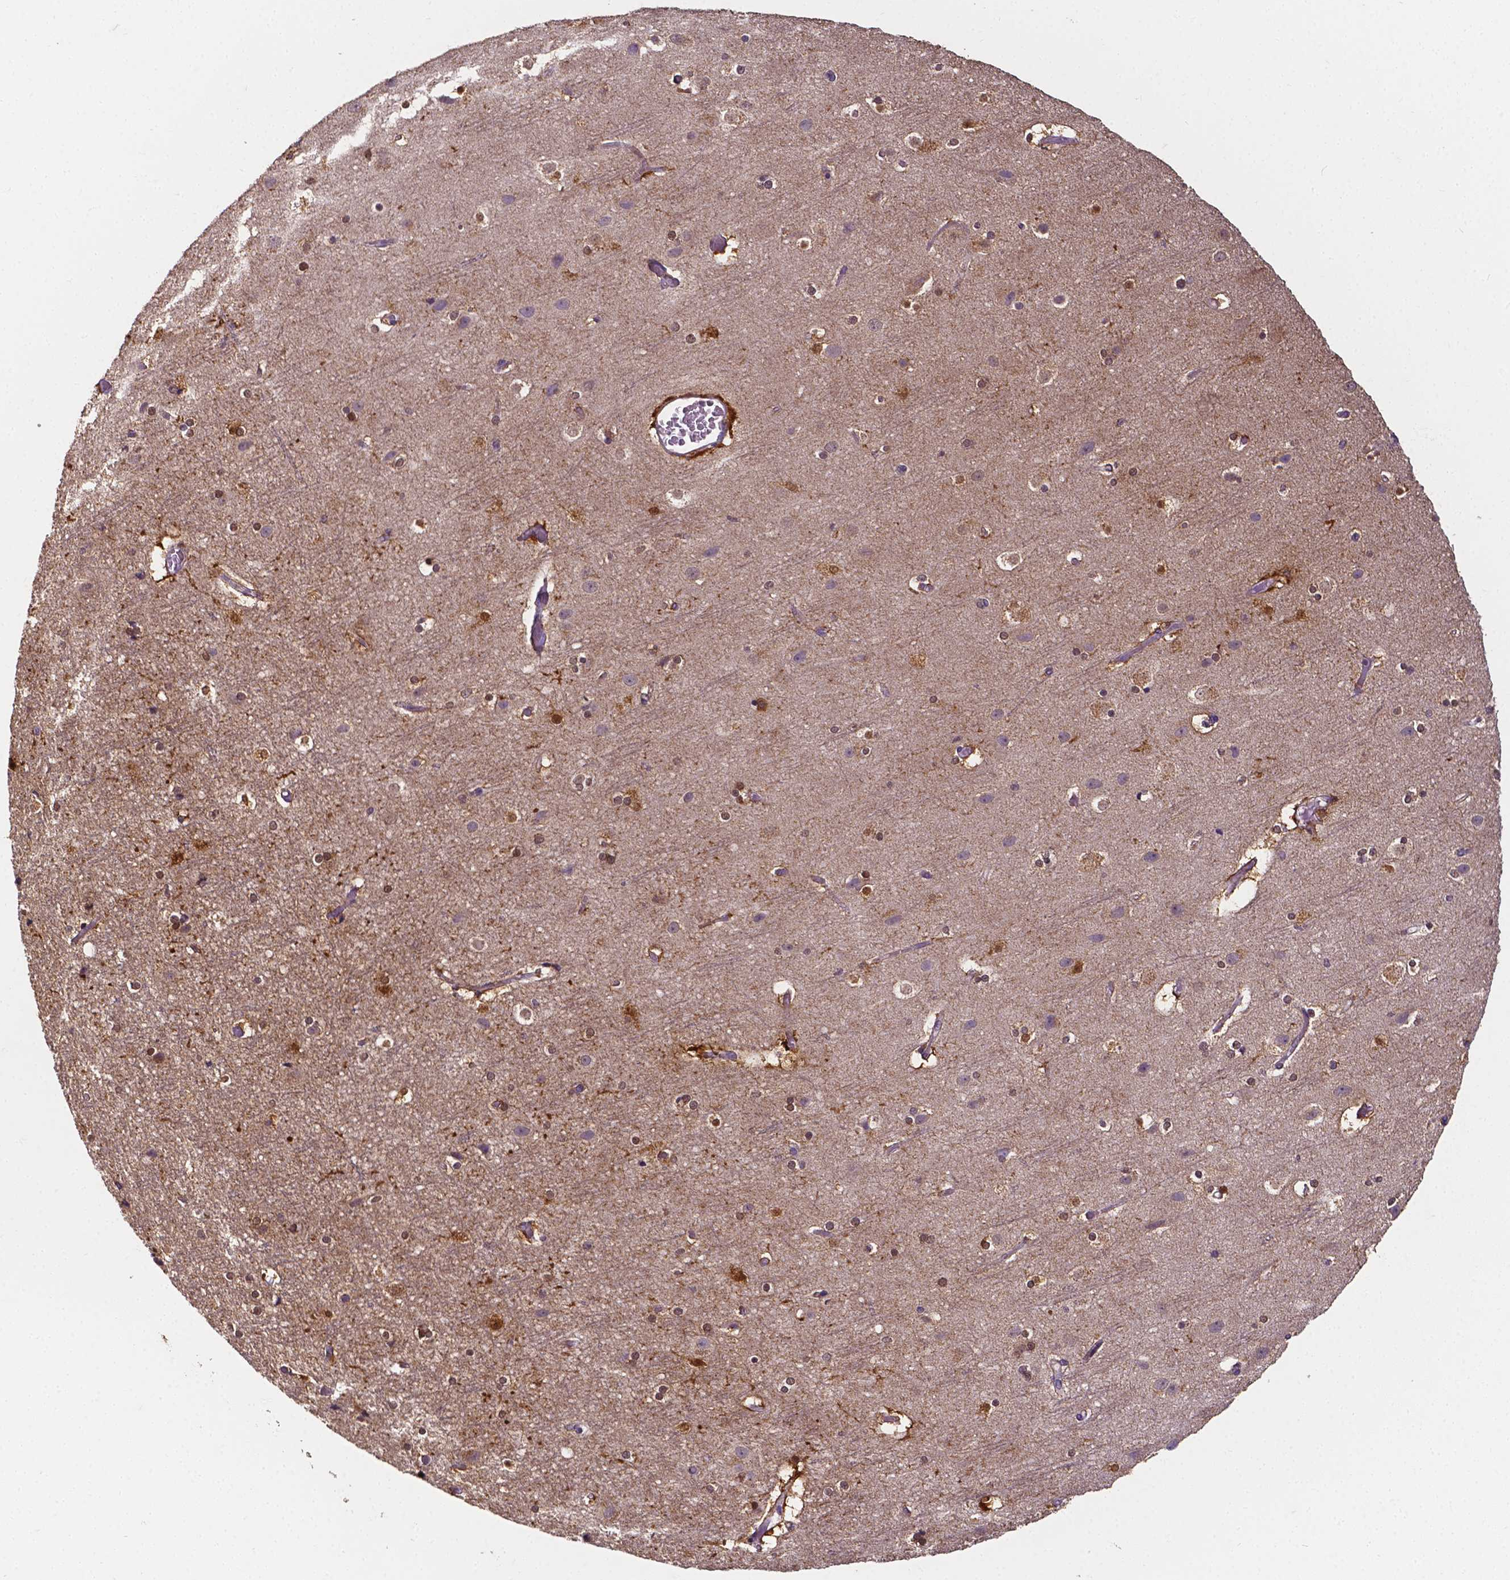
{"staining": {"intensity": "moderate", "quantity": ">75%", "location": "cytoplasmic/membranous,nuclear"}, "tissue": "cerebral cortex", "cell_type": "Endothelial cells", "image_type": "normal", "snomed": [{"axis": "morphology", "description": "Normal tissue, NOS"}, {"axis": "topography", "description": "Cerebral cortex"}], "caption": "Cerebral cortex was stained to show a protein in brown. There is medium levels of moderate cytoplasmic/membranous,nuclear staining in approximately >75% of endothelial cells.", "gene": "PSAT1", "patient": {"sex": "female", "age": 52}}